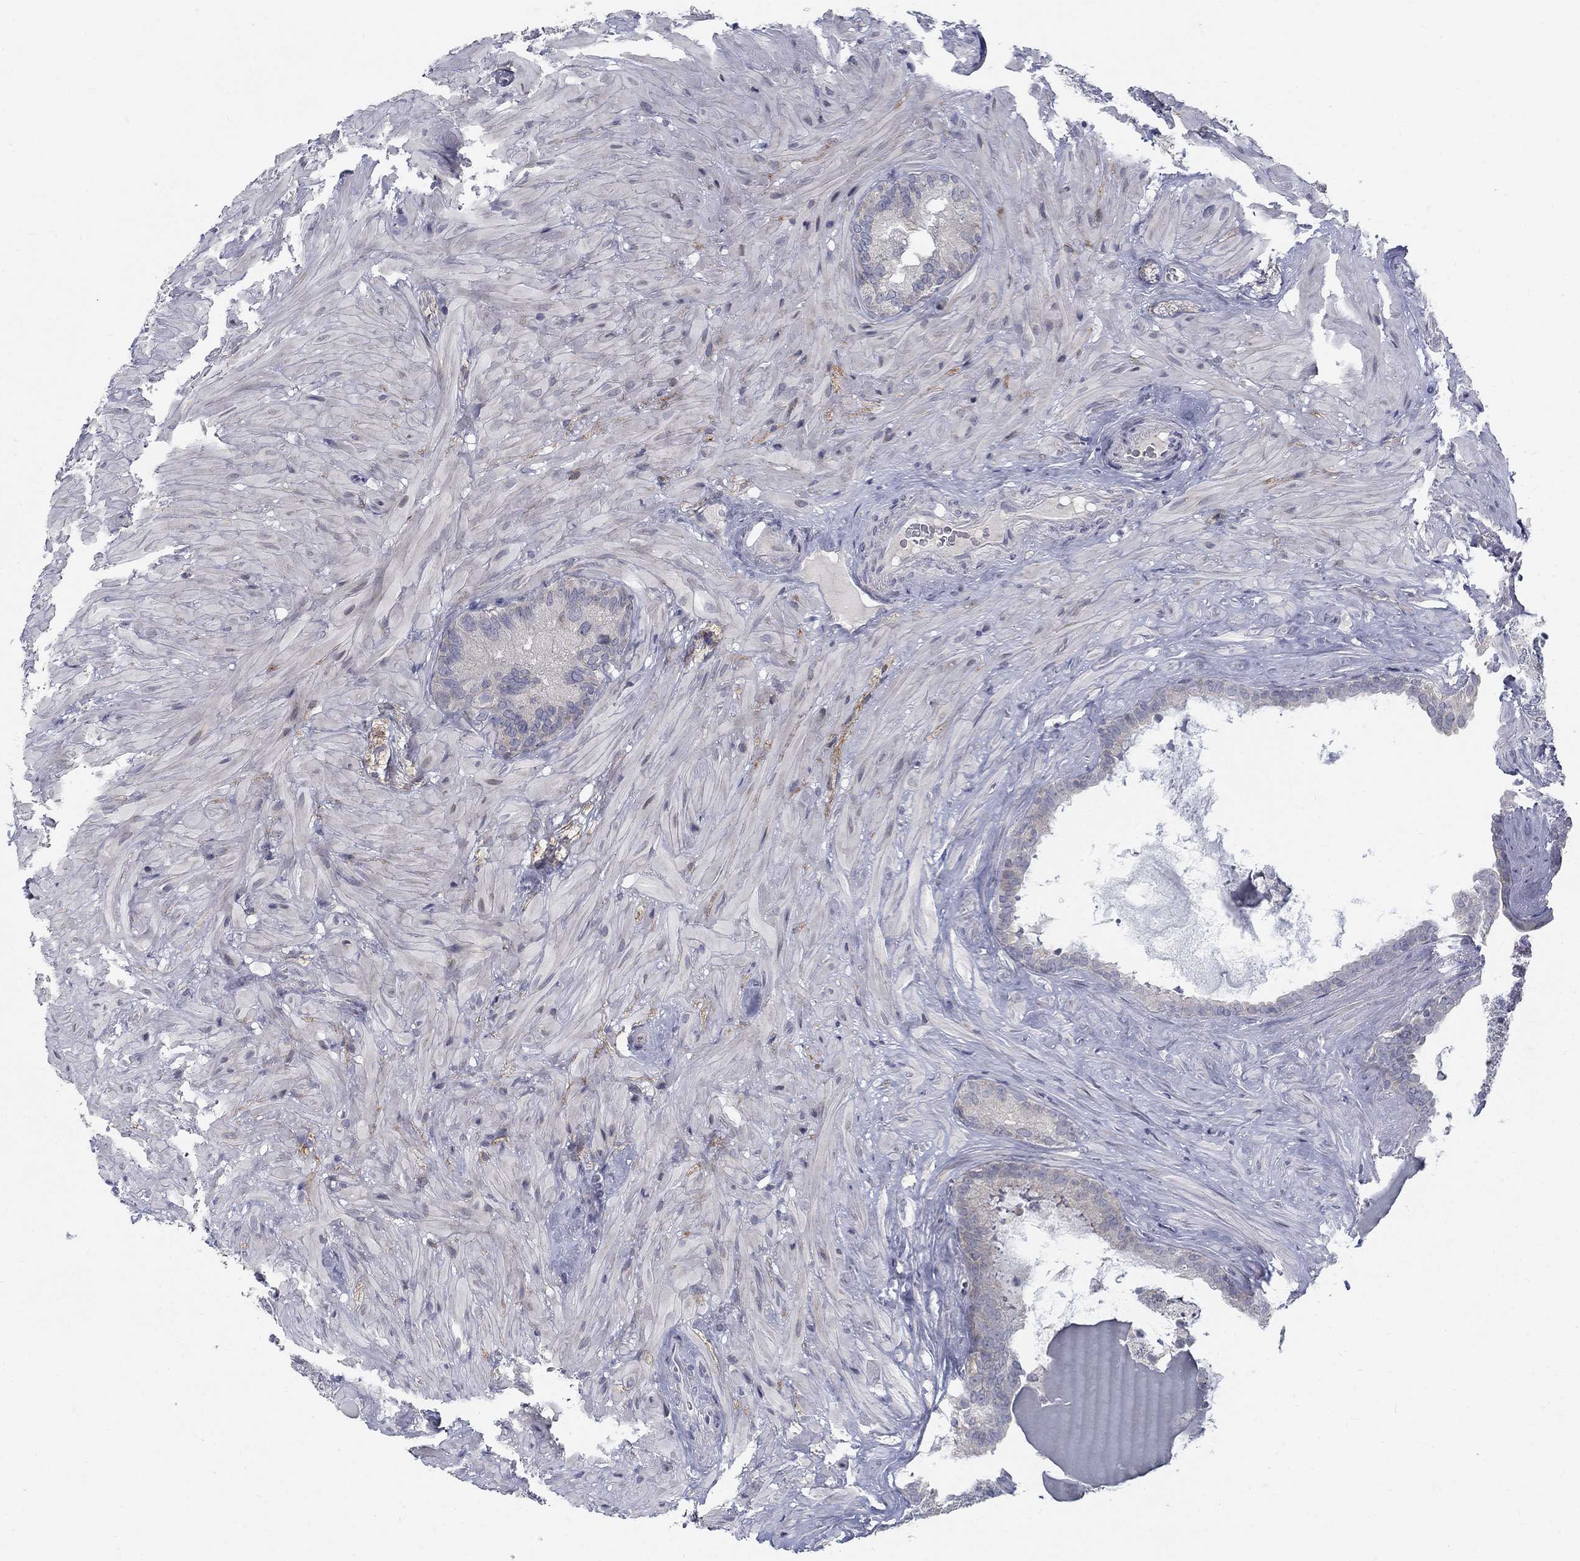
{"staining": {"intensity": "negative", "quantity": "none", "location": "none"}, "tissue": "seminal vesicle", "cell_type": "Glandular cells", "image_type": "normal", "snomed": [{"axis": "morphology", "description": "Normal tissue, NOS"}, {"axis": "topography", "description": "Seminal veicle"}], "caption": "High magnification brightfield microscopy of benign seminal vesicle stained with DAB (brown) and counterstained with hematoxylin (blue): glandular cells show no significant positivity.", "gene": "ATP1A3", "patient": {"sex": "male", "age": 72}}